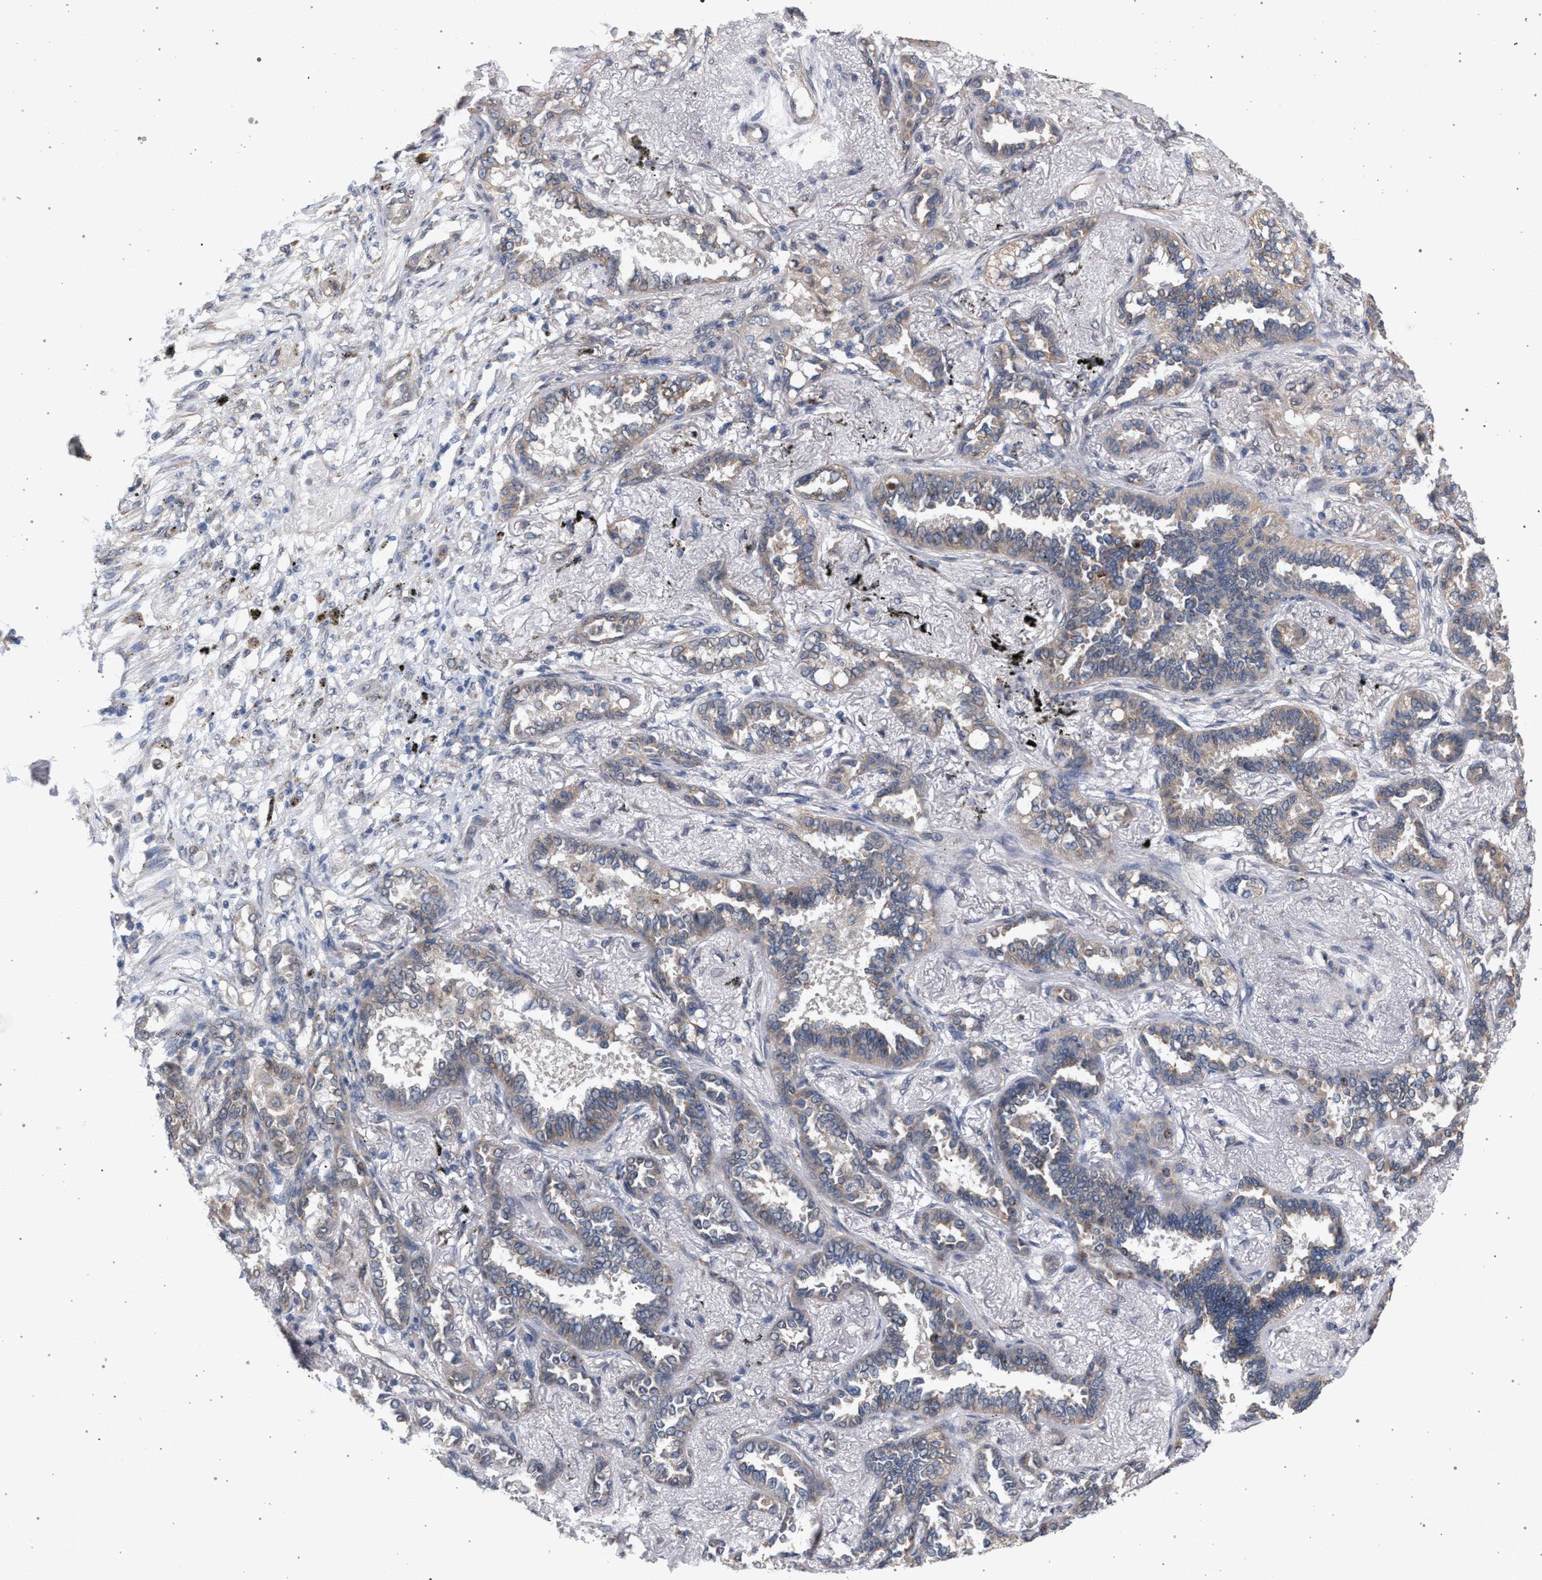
{"staining": {"intensity": "weak", "quantity": "25%-75%", "location": "cytoplasmic/membranous"}, "tissue": "lung cancer", "cell_type": "Tumor cells", "image_type": "cancer", "snomed": [{"axis": "morphology", "description": "Adenocarcinoma, NOS"}, {"axis": "topography", "description": "Lung"}], "caption": "An immunohistochemistry image of neoplastic tissue is shown. Protein staining in brown highlights weak cytoplasmic/membranous positivity in lung cancer within tumor cells. The protein of interest is shown in brown color, while the nuclei are stained blue.", "gene": "ARPC5L", "patient": {"sex": "male", "age": 59}}